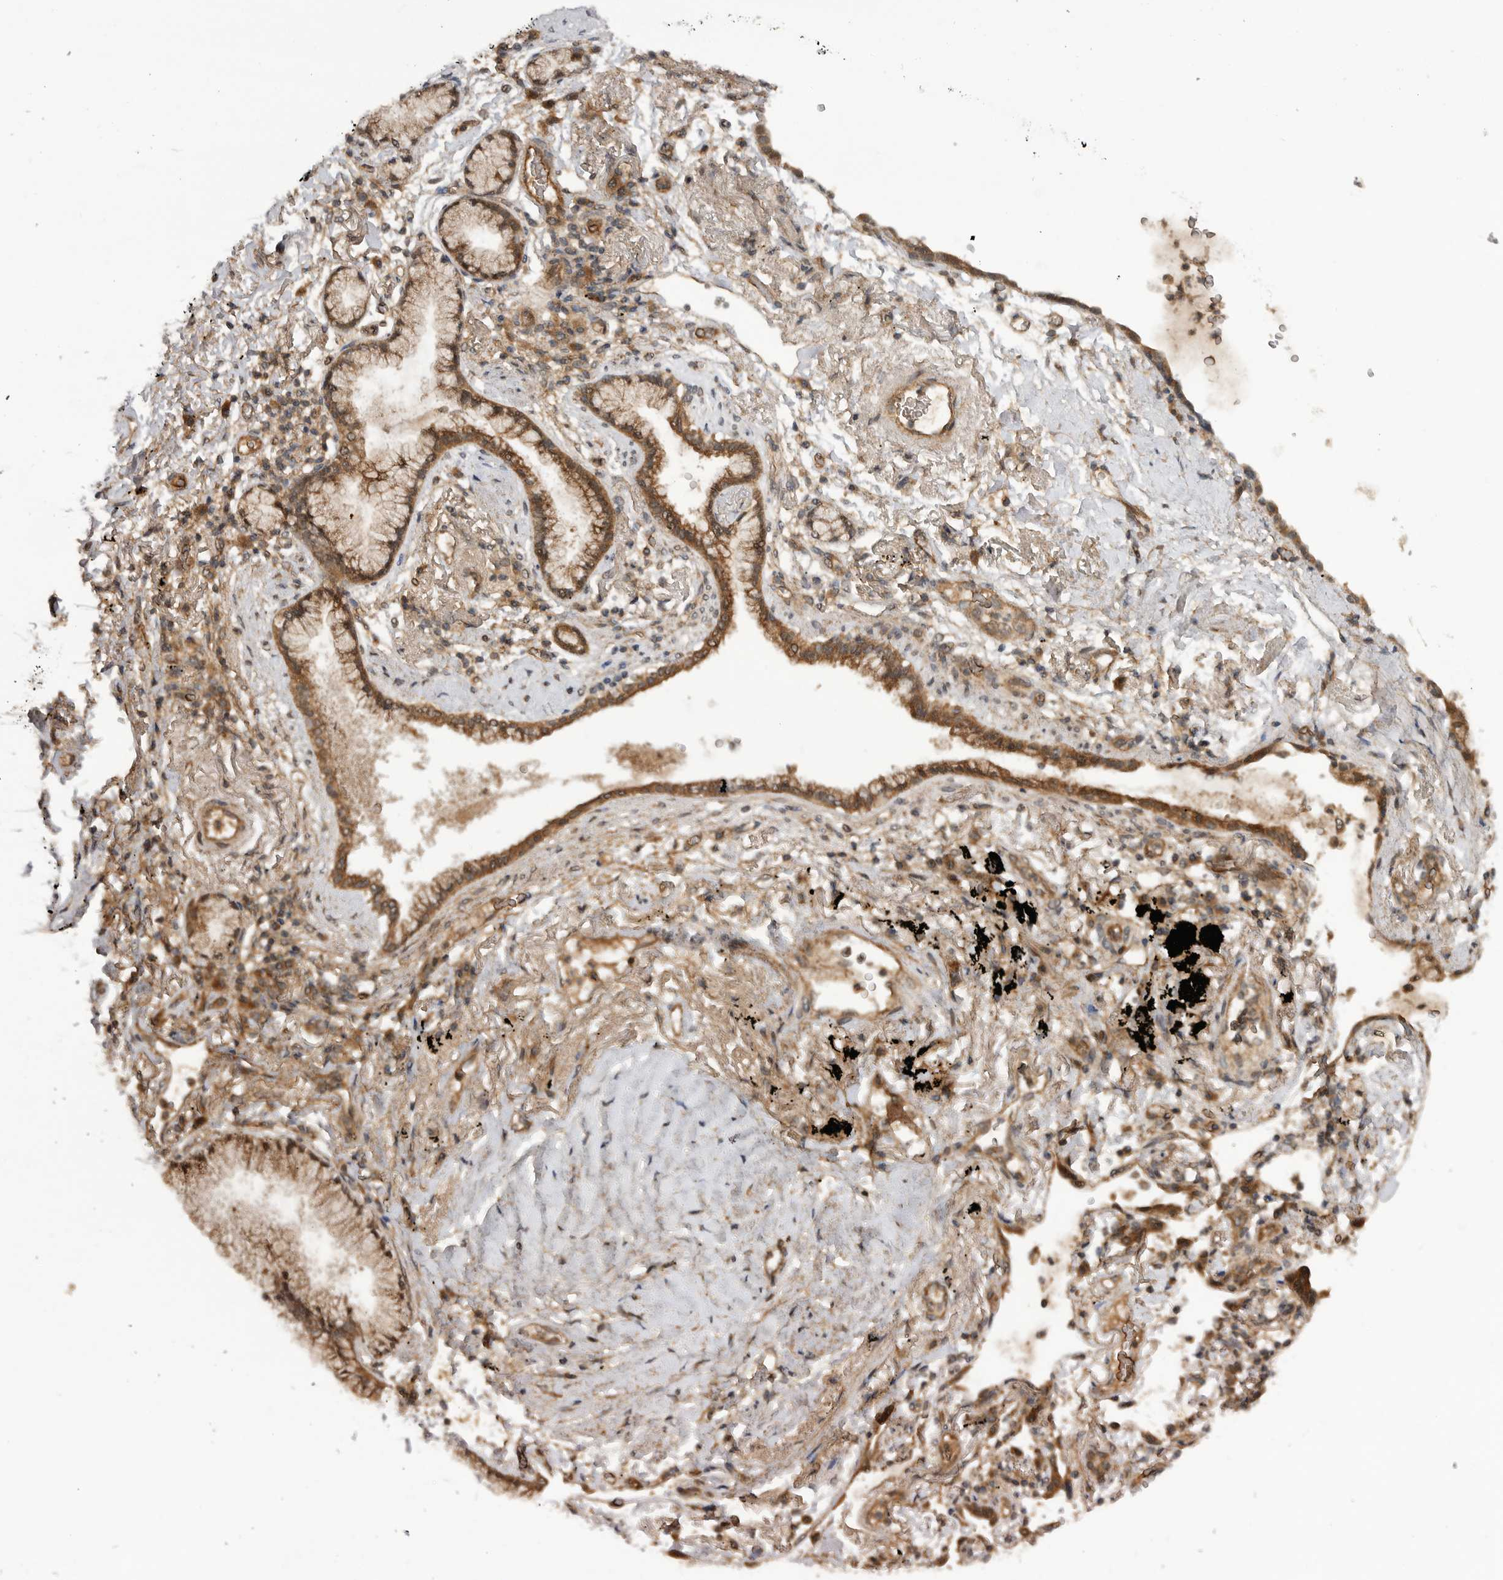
{"staining": {"intensity": "moderate", "quantity": ">75%", "location": "cytoplasmic/membranous"}, "tissue": "lung cancer", "cell_type": "Tumor cells", "image_type": "cancer", "snomed": [{"axis": "morphology", "description": "Adenocarcinoma, NOS"}, {"axis": "topography", "description": "Lung"}], "caption": "Human lung cancer stained with a brown dye reveals moderate cytoplasmic/membranous positive positivity in approximately >75% of tumor cells.", "gene": "PRDX4", "patient": {"sex": "female", "age": 70}}